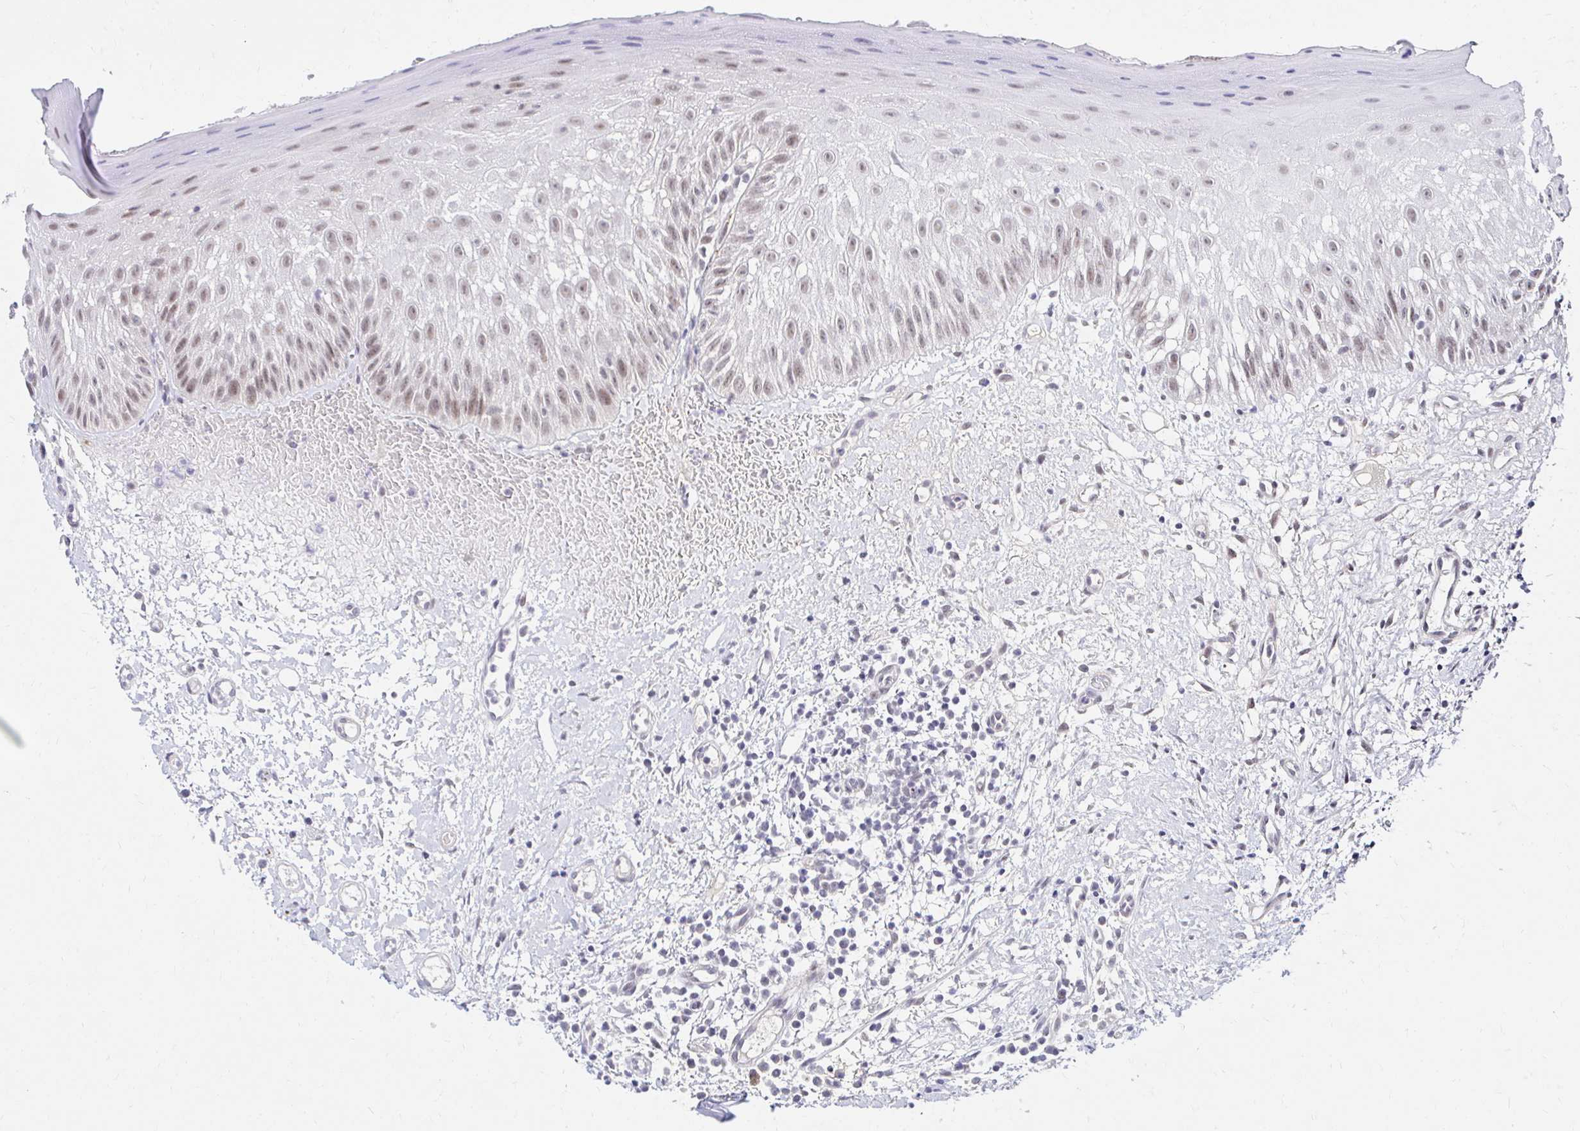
{"staining": {"intensity": "weak", "quantity": "<25%", "location": "nuclear"}, "tissue": "oral mucosa", "cell_type": "Squamous epithelial cells", "image_type": "normal", "snomed": [{"axis": "morphology", "description": "Normal tissue, NOS"}, {"axis": "topography", "description": "Oral tissue"}, {"axis": "topography", "description": "Tounge, NOS"}], "caption": "This is an IHC histopathology image of unremarkable oral mucosa. There is no staining in squamous epithelial cells.", "gene": "GUCY1A1", "patient": {"sex": "male", "age": 83}}